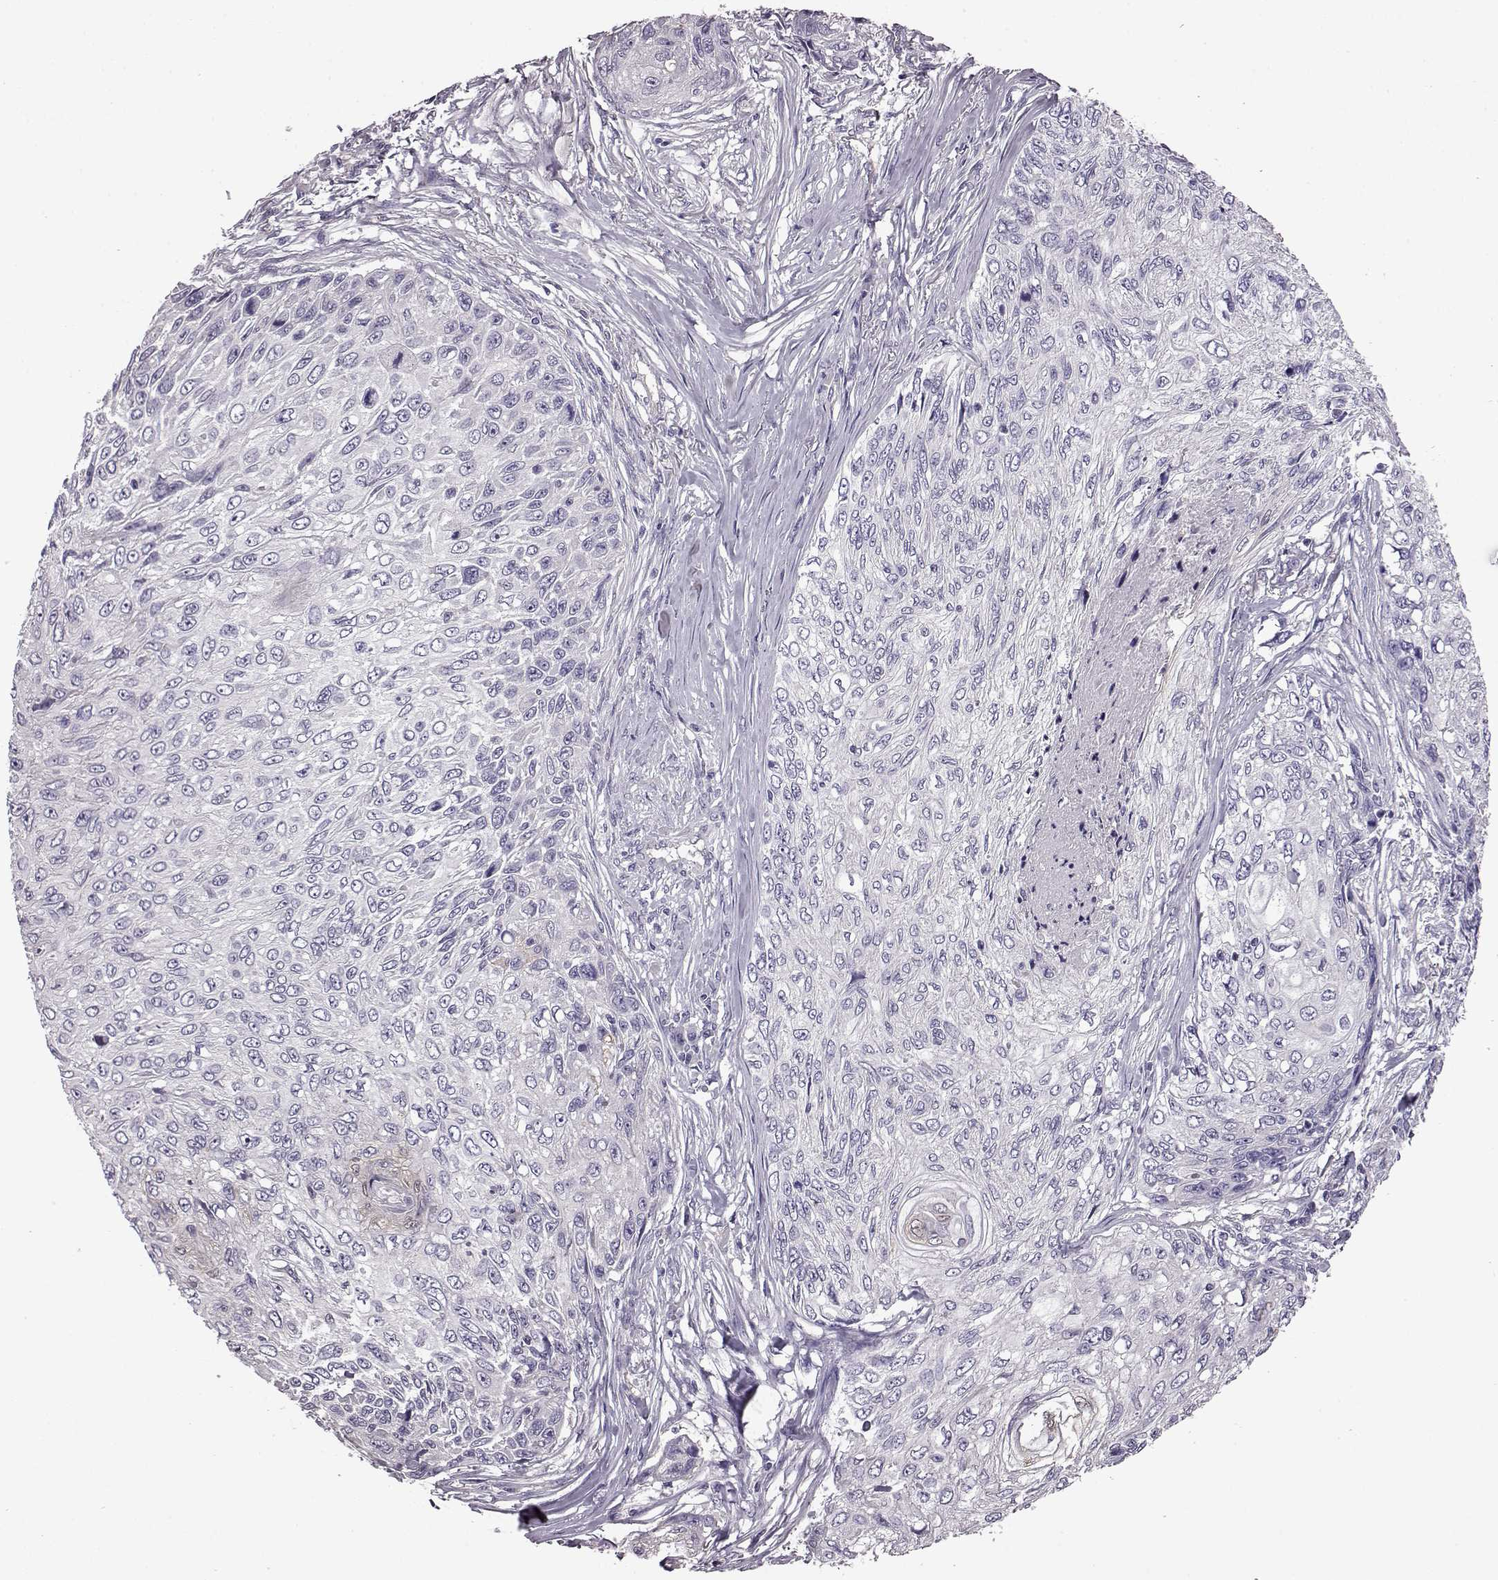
{"staining": {"intensity": "negative", "quantity": "none", "location": "none"}, "tissue": "skin cancer", "cell_type": "Tumor cells", "image_type": "cancer", "snomed": [{"axis": "morphology", "description": "Squamous cell carcinoma, NOS"}, {"axis": "topography", "description": "Skin"}], "caption": "Skin cancer (squamous cell carcinoma) stained for a protein using immunohistochemistry displays no staining tumor cells.", "gene": "EDDM3B", "patient": {"sex": "male", "age": 92}}